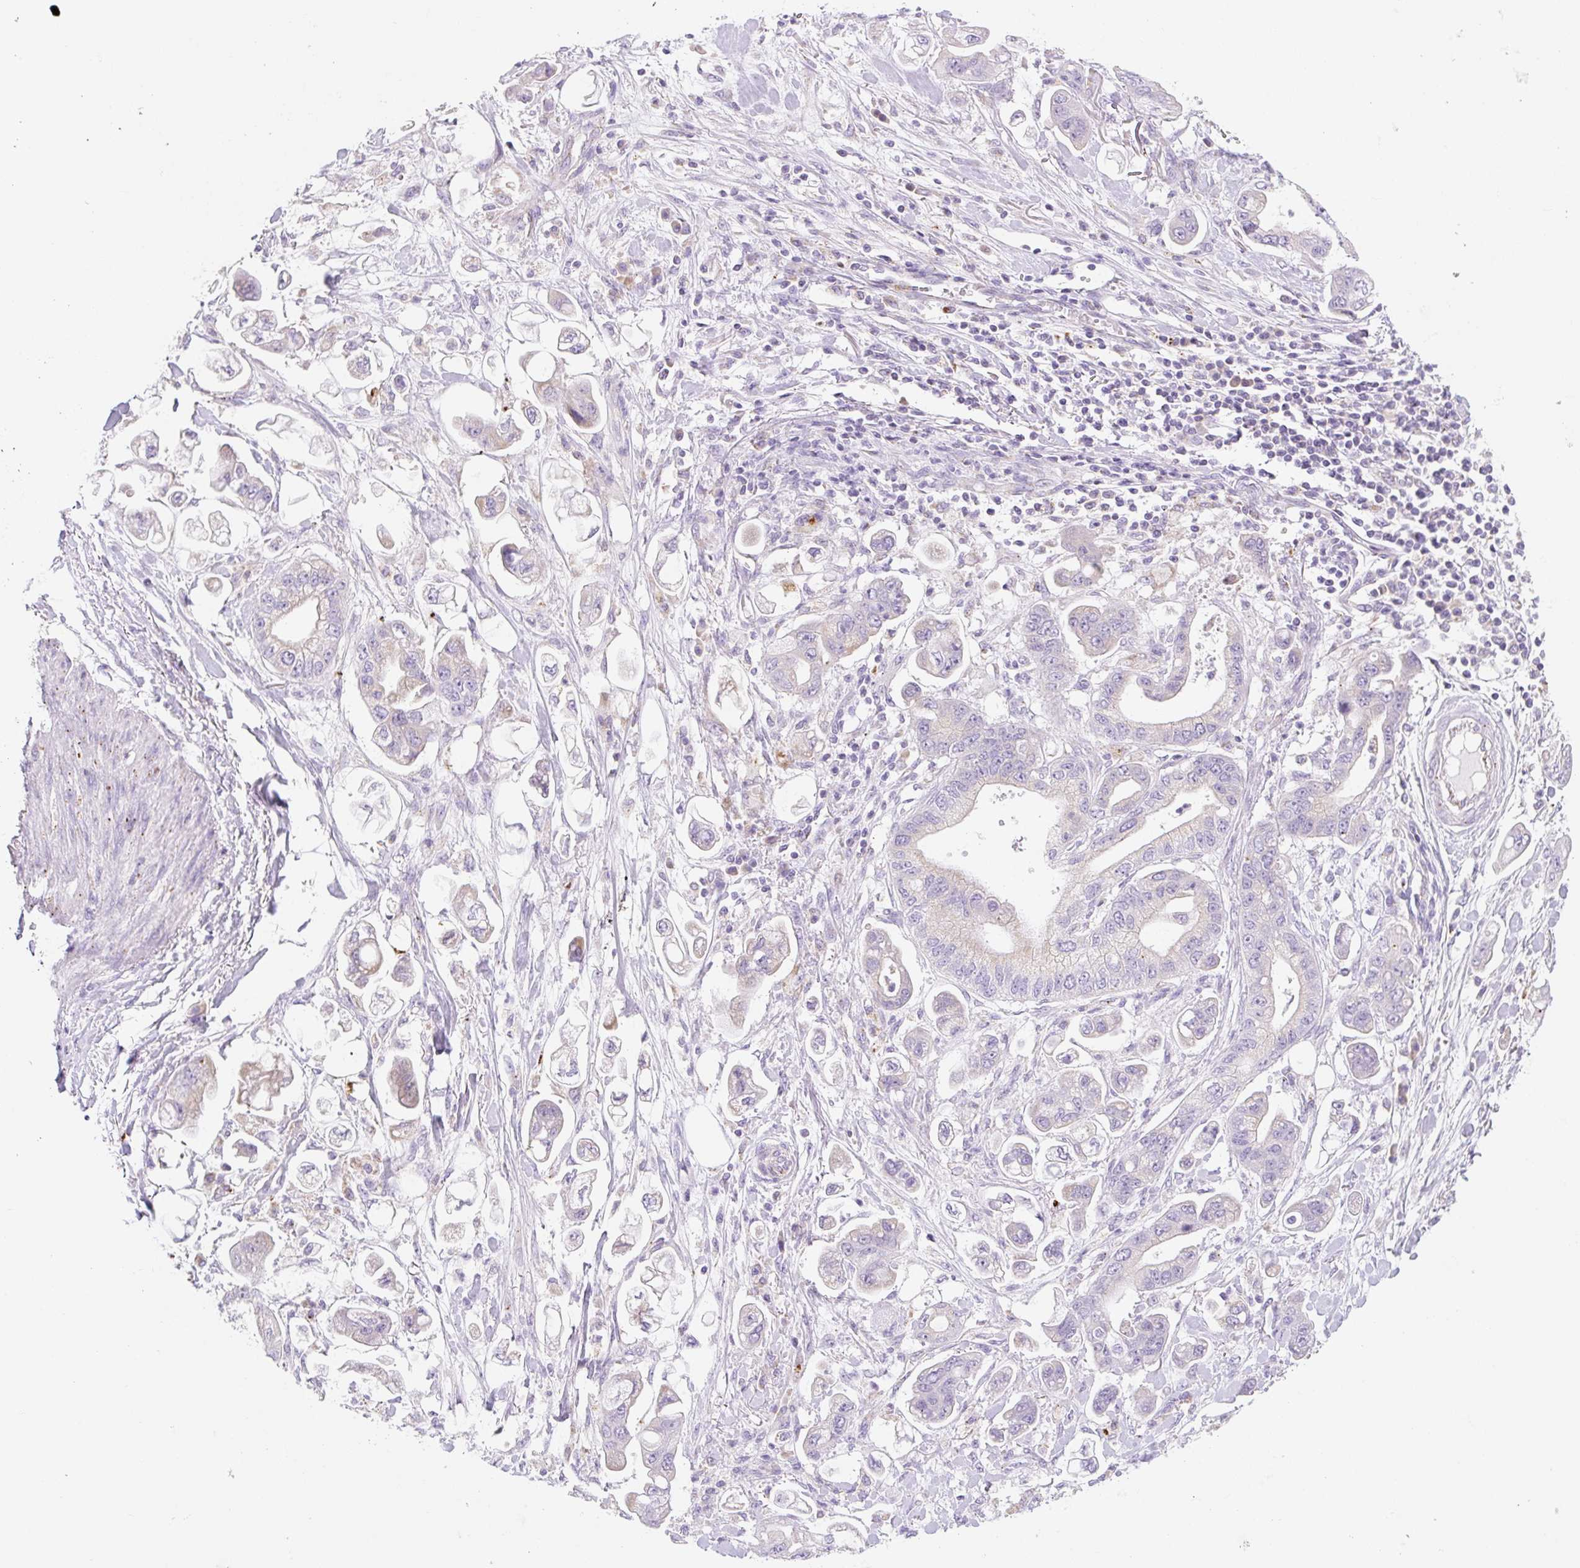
{"staining": {"intensity": "negative", "quantity": "none", "location": "none"}, "tissue": "stomach cancer", "cell_type": "Tumor cells", "image_type": "cancer", "snomed": [{"axis": "morphology", "description": "Adenocarcinoma, NOS"}, {"axis": "topography", "description": "Stomach"}], "caption": "IHC image of human stomach adenocarcinoma stained for a protein (brown), which exhibits no positivity in tumor cells.", "gene": "CLEC3A", "patient": {"sex": "male", "age": 62}}